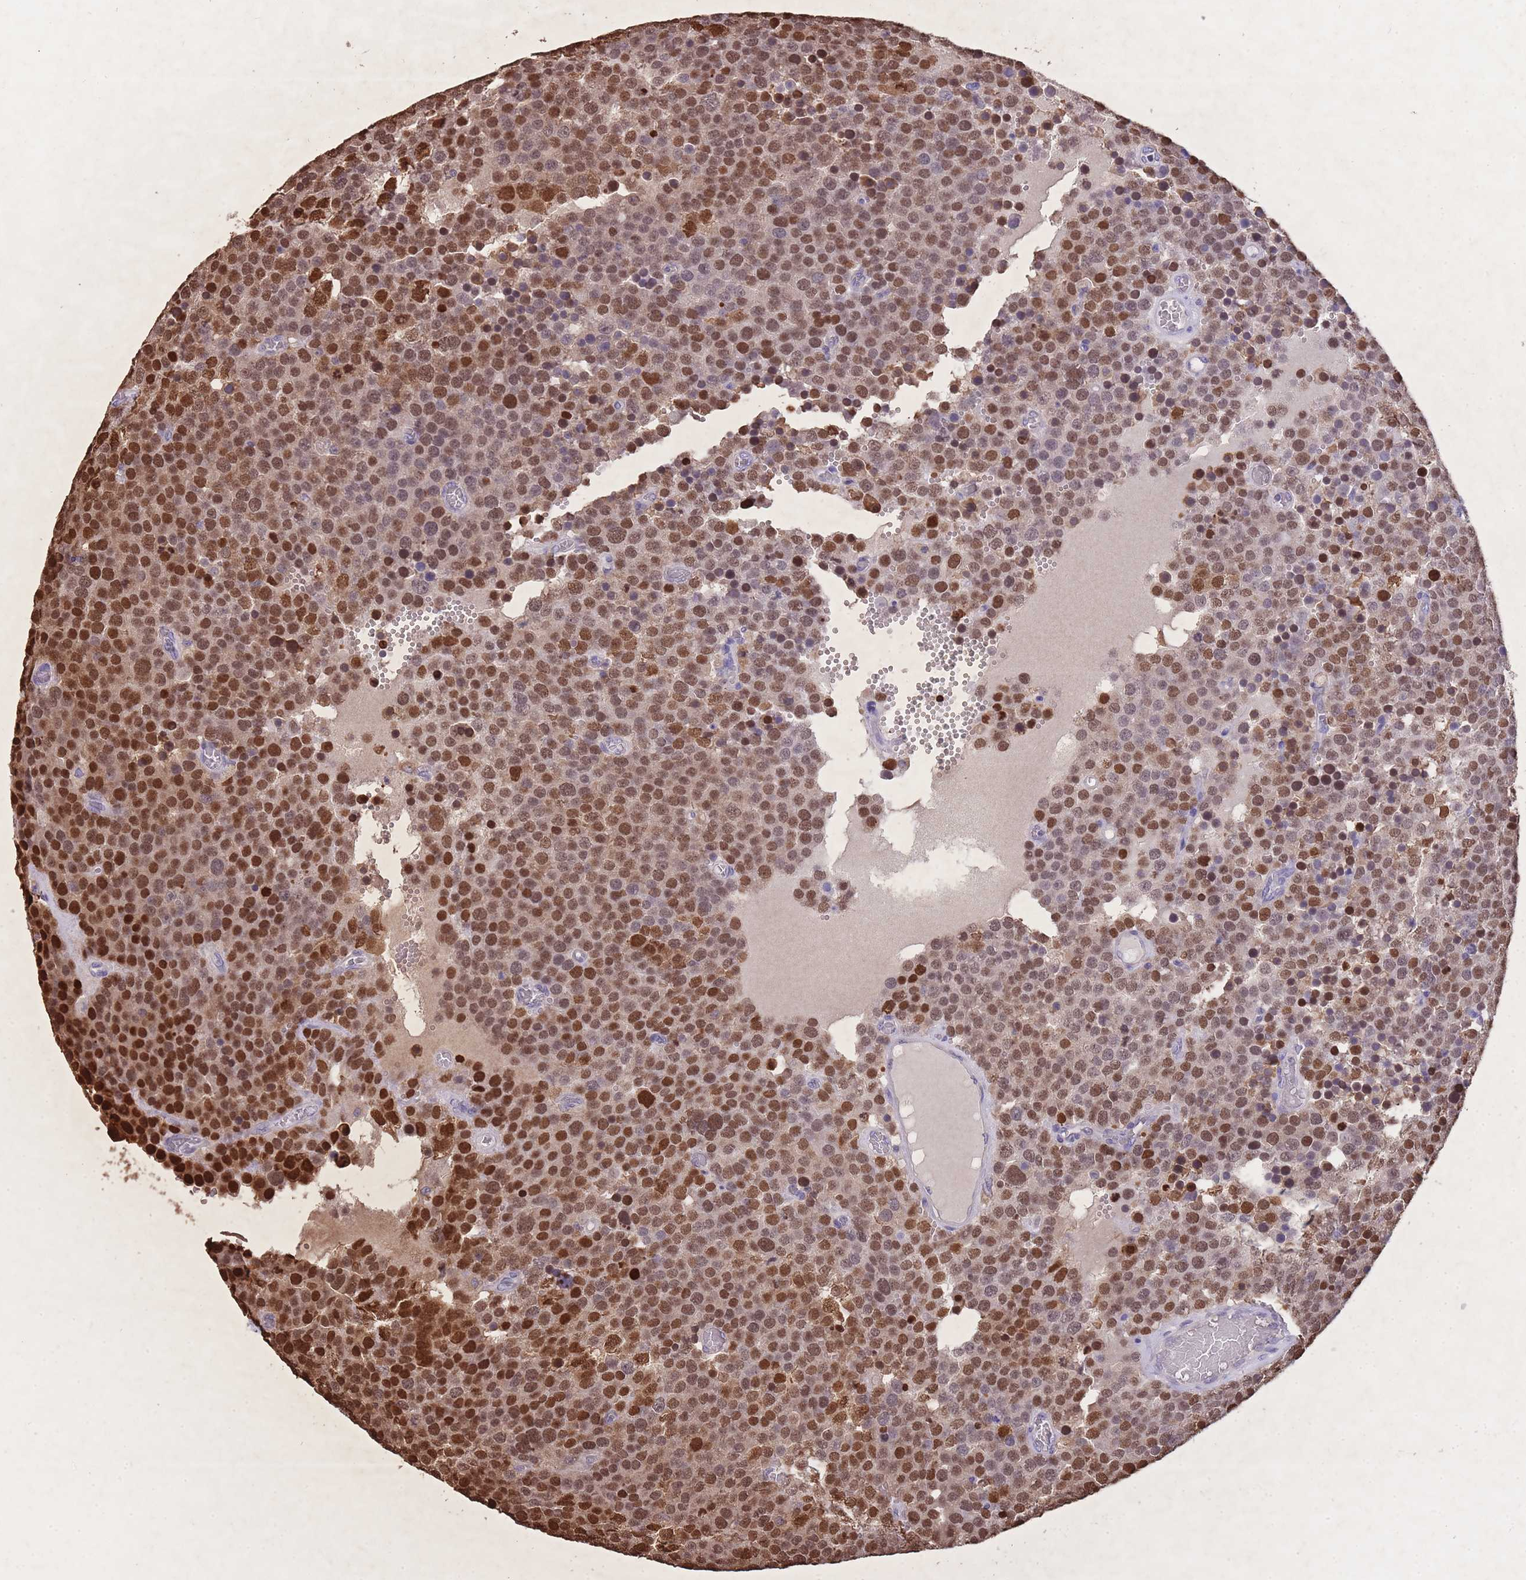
{"staining": {"intensity": "strong", "quantity": ">75%", "location": "nuclear"}, "tissue": "testis cancer", "cell_type": "Tumor cells", "image_type": "cancer", "snomed": [{"axis": "morphology", "description": "Normal tissue, NOS"}, {"axis": "morphology", "description": "Seminoma, NOS"}, {"axis": "topography", "description": "Testis"}], "caption": "This micrograph demonstrates immunohistochemistry (IHC) staining of human testis cancer, with high strong nuclear positivity in approximately >75% of tumor cells.", "gene": "ZNF662", "patient": {"sex": "male", "age": 71}}